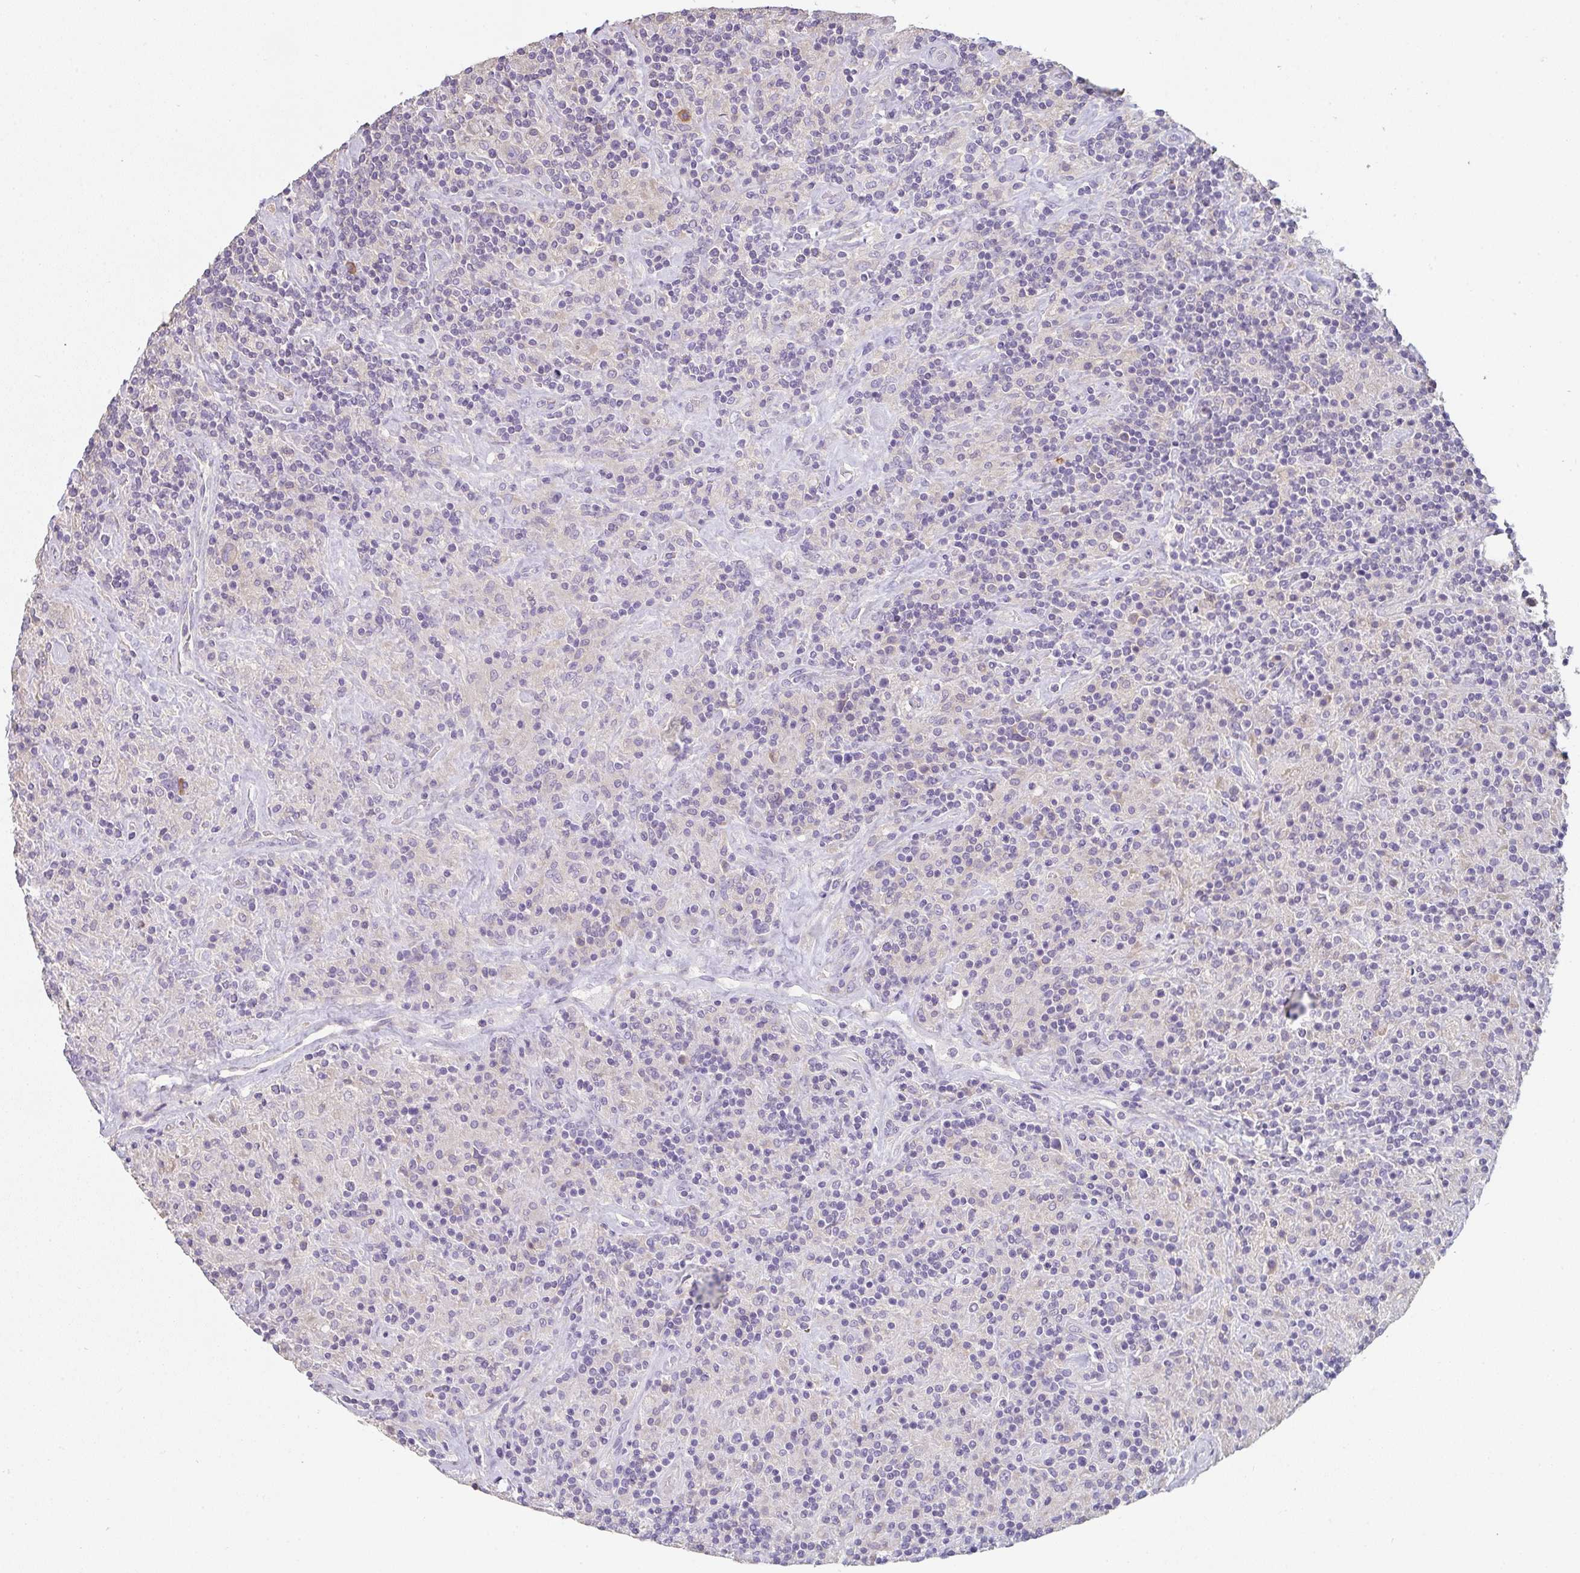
{"staining": {"intensity": "negative", "quantity": "none", "location": "none"}, "tissue": "lymphoma", "cell_type": "Tumor cells", "image_type": "cancer", "snomed": [{"axis": "morphology", "description": "Hodgkin's disease, NOS"}, {"axis": "topography", "description": "Lymph node"}], "caption": "Hodgkin's disease stained for a protein using immunohistochemistry exhibits no expression tumor cells.", "gene": "ZNF215", "patient": {"sex": "male", "age": 70}}